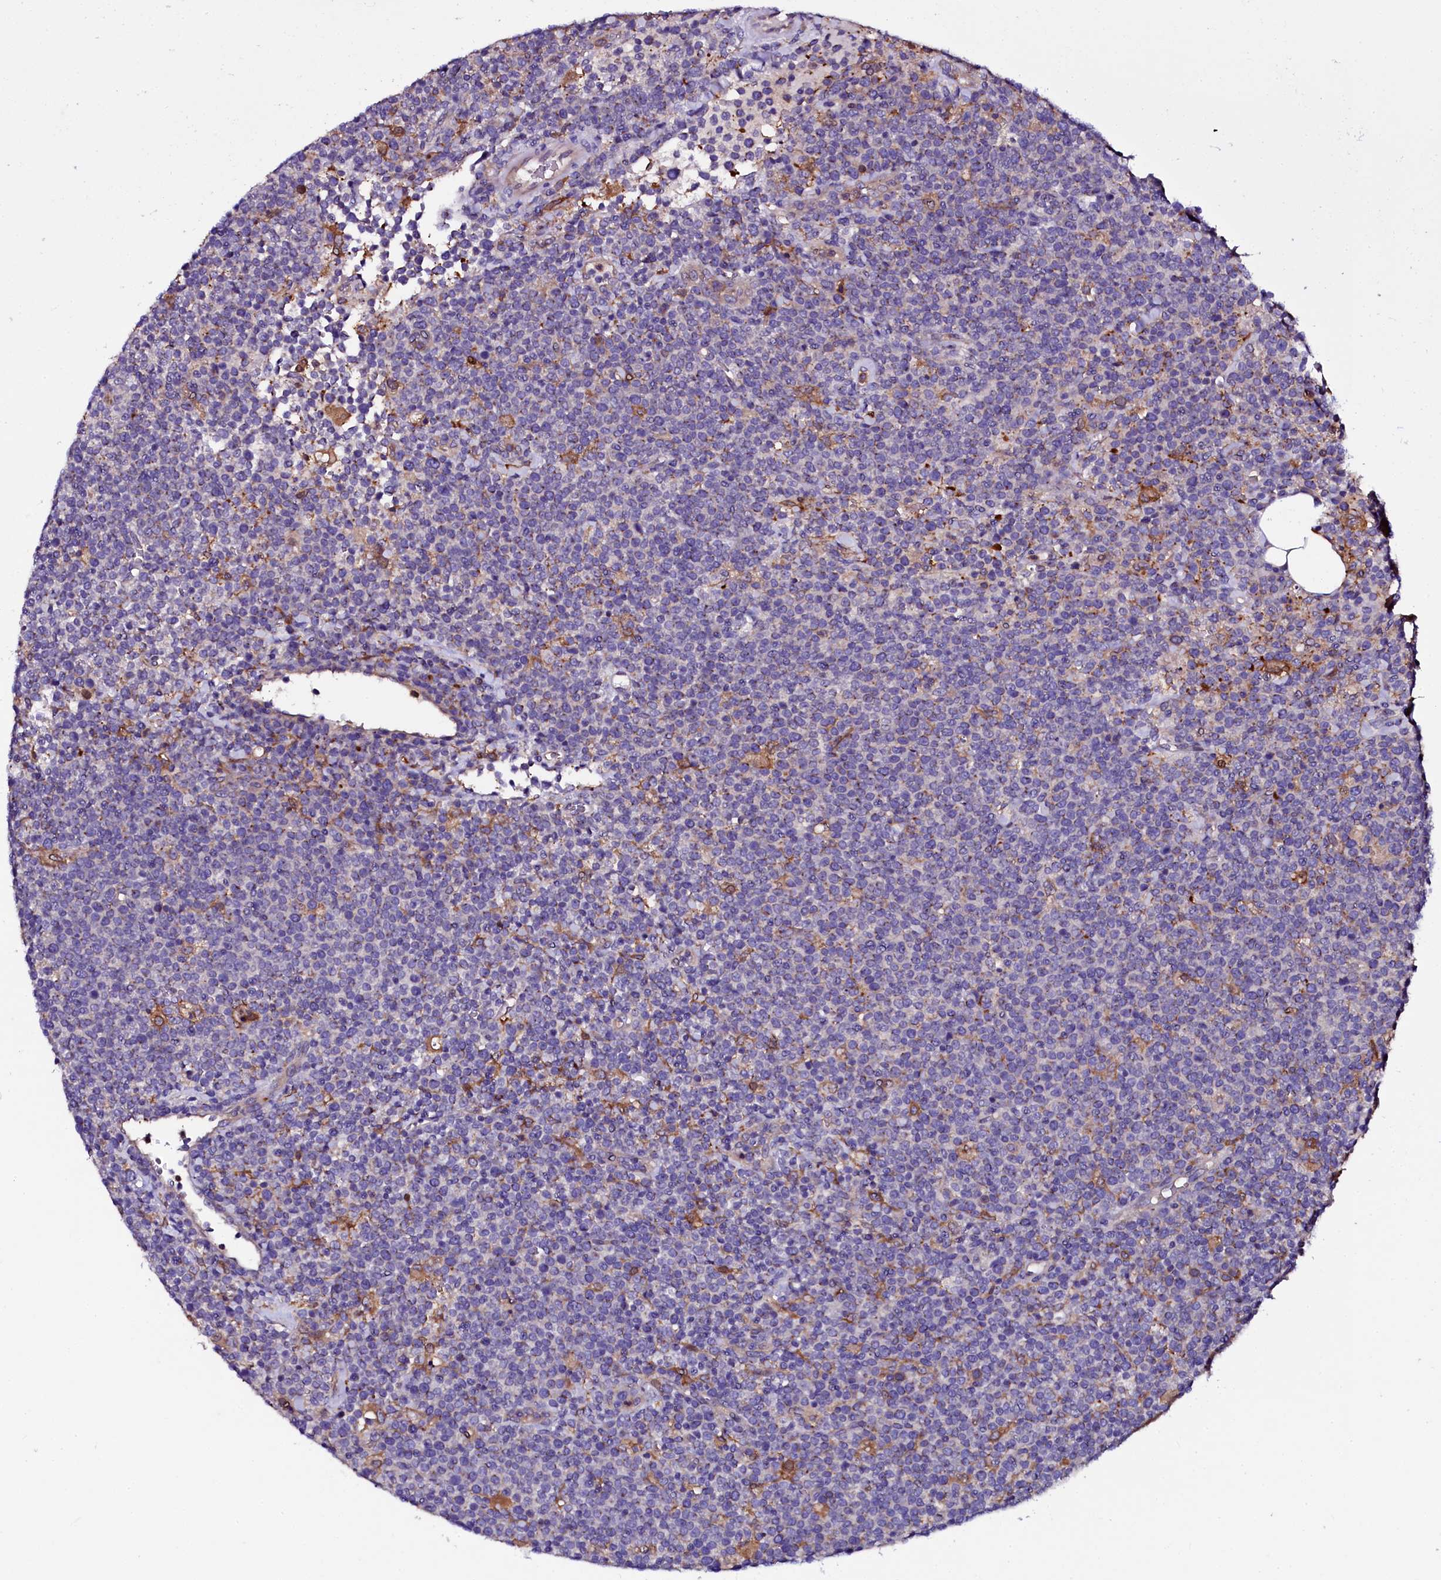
{"staining": {"intensity": "negative", "quantity": "none", "location": "none"}, "tissue": "lymphoma", "cell_type": "Tumor cells", "image_type": "cancer", "snomed": [{"axis": "morphology", "description": "Malignant lymphoma, non-Hodgkin's type, High grade"}, {"axis": "topography", "description": "Lymph node"}], "caption": "Lymphoma was stained to show a protein in brown. There is no significant expression in tumor cells.", "gene": "OTOL1", "patient": {"sex": "male", "age": 61}}